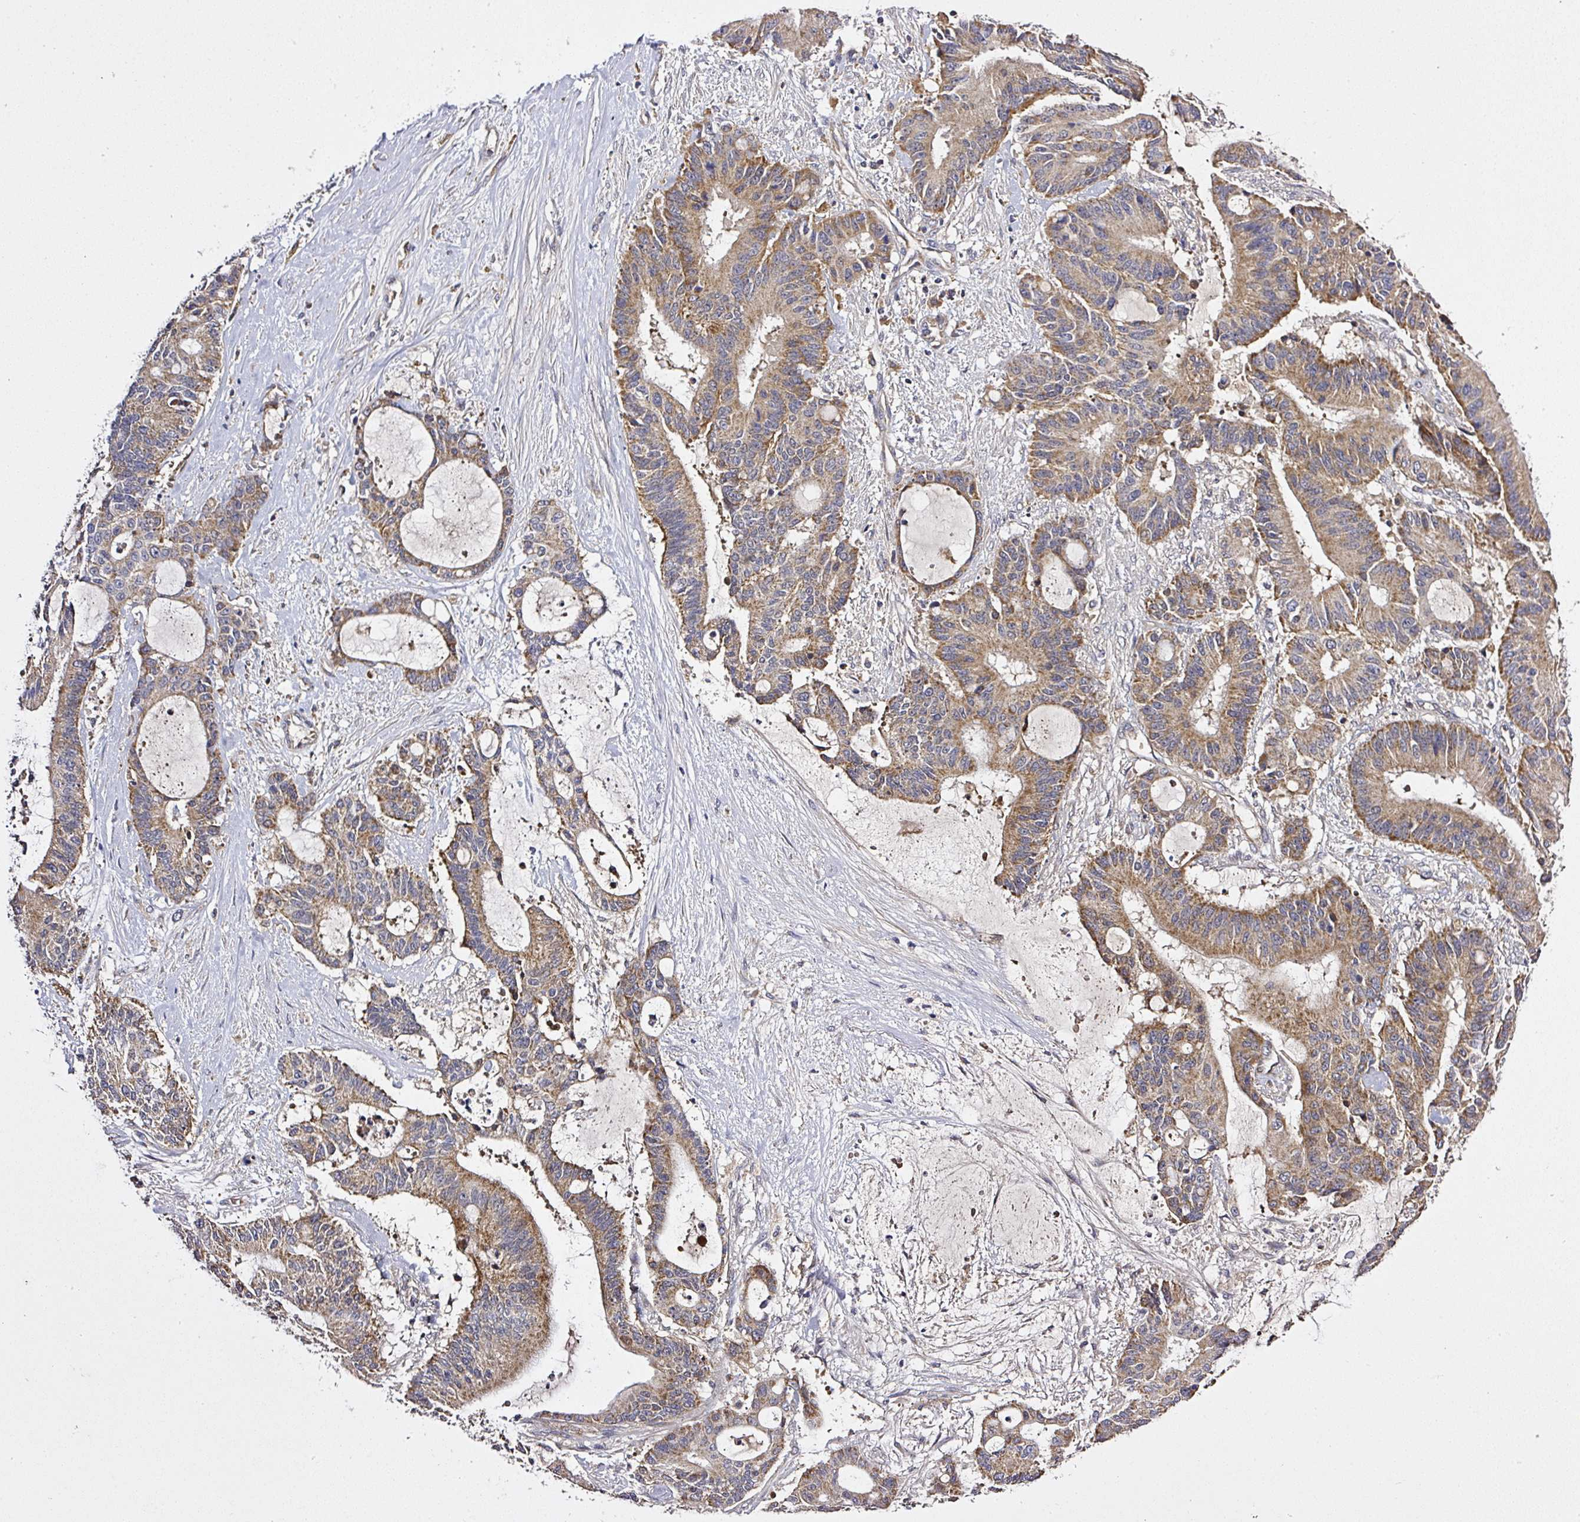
{"staining": {"intensity": "moderate", "quantity": ">75%", "location": "cytoplasmic/membranous"}, "tissue": "liver cancer", "cell_type": "Tumor cells", "image_type": "cancer", "snomed": [{"axis": "morphology", "description": "Normal tissue, NOS"}, {"axis": "morphology", "description": "Cholangiocarcinoma"}, {"axis": "topography", "description": "Liver"}, {"axis": "topography", "description": "Peripheral nerve tissue"}], "caption": "Moderate cytoplasmic/membranous protein positivity is seen in approximately >75% of tumor cells in cholangiocarcinoma (liver).", "gene": "ZNF513", "patient": {"sex": "female", "age": 73}}